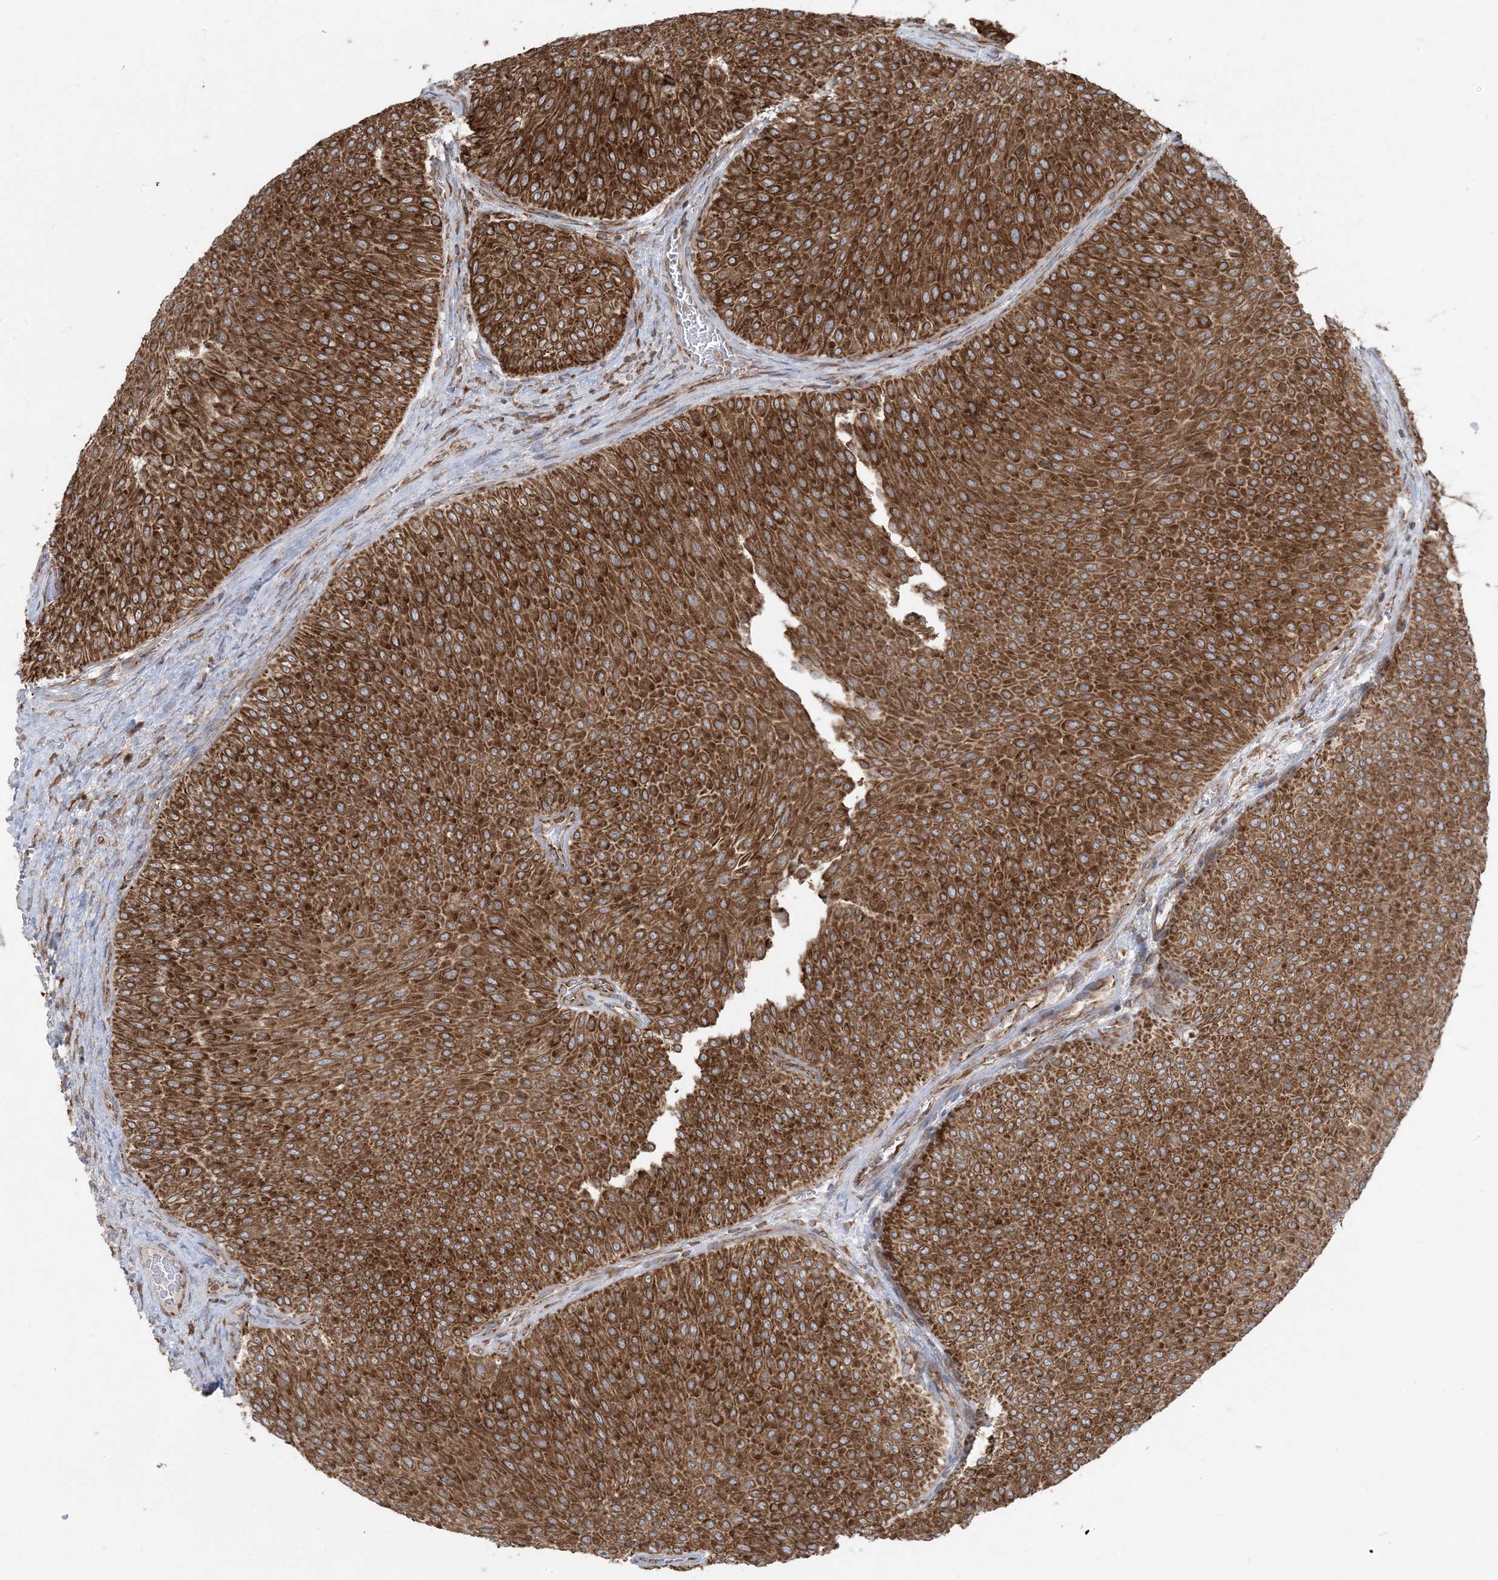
{"staining": {"intensity": "strong", "quantity": ">75%", "location": "cytoplasmic/membranous"}, "tissue": "urothelial cancer", "cell_type": "Tumor cells", "image_type": "cancer", "snomed": [{"axis": "morphology", "description": "Urothelial carcinoma, Low grade"}, {"axis": "topography", "description": "Urinary bladder"}], "caption": "Brown immunohistochemical staining in urothelial cancer exhibits strong cytoplasmic/membranous staining in about >75% of tumor cells.", "gene": "UBXN4", "patient": {"sex": "male", "age": 78}}